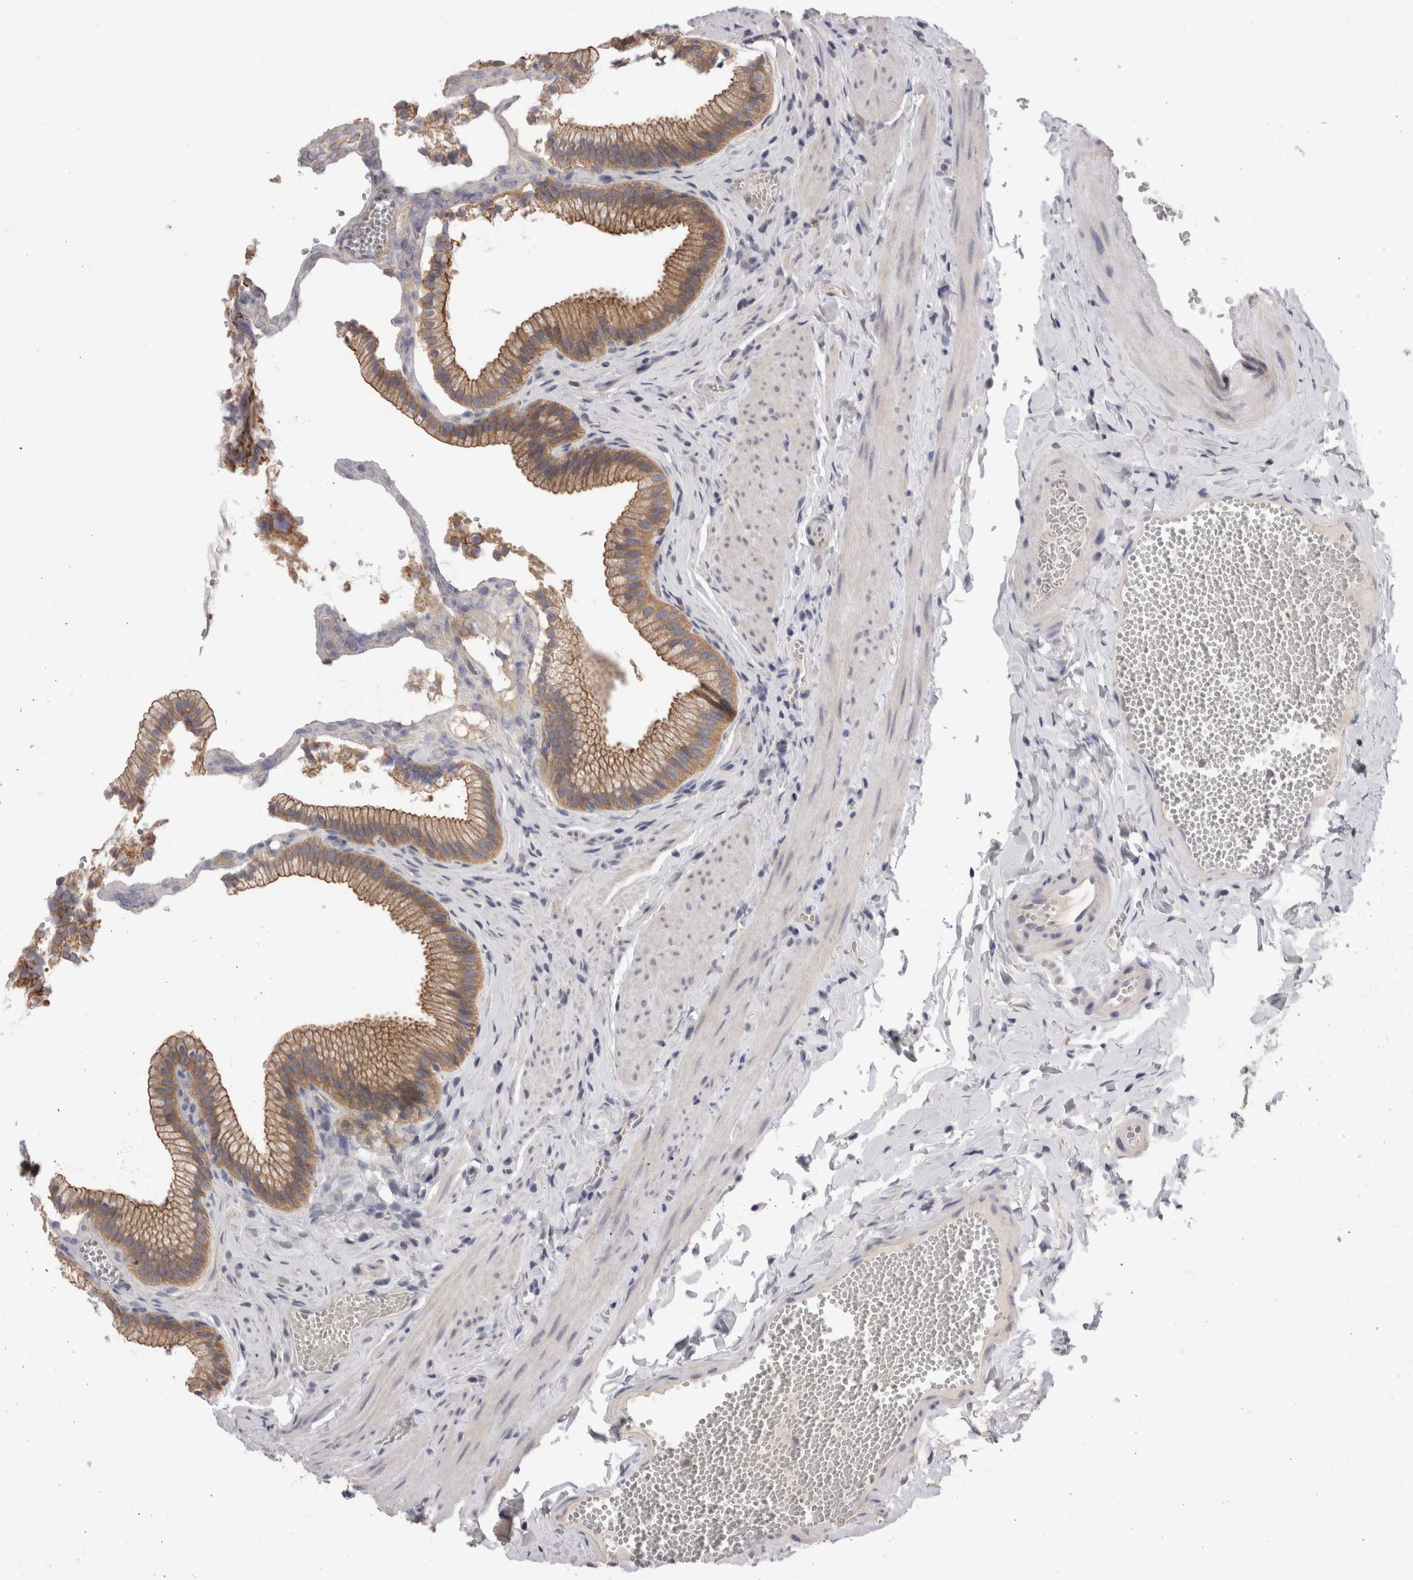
{"staining": {"intensity": "moderate", "quantity": ">75%", "location": "cytoplasmic/membranous"}, "tissue": "gallbladder", "cell_type": "Glandular cells", "image_type": "normal", "snomed": [{"axis": "morphology", "description": "Normal tissue, NOS"}, {"axis": "topography", "description": "Gallbladder"}], "caption": "An immunohistochemistry photomicrograph of unremarkable tissue is shown. Protein staining in brown labels moderate cytoplasmic/membranous positivity in gallbladder within glandular cells. Nuclei are stained in blue.", "gene": "OTOR", "patient": {"sex": "male", "age": 38}}